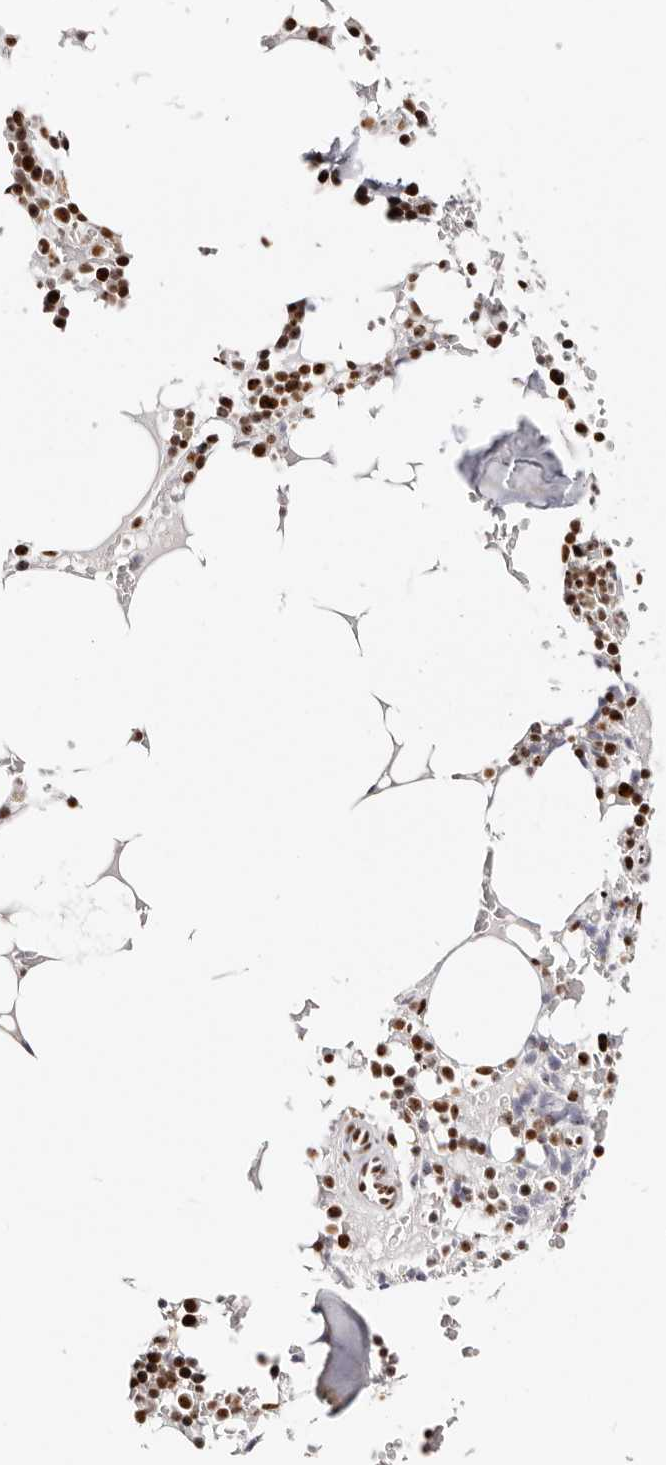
{"staining": {"intensity": "strong", "quantity": "25%-75%", "location": "nuclear"}, "tissue": "bone marrow", "cell_type": "Hematopoietic cells", "image_type": "normal", "snomed": [{"axis": "morphology", "description": "Normal tissue, NOS"}, {"axis": "topography", "description": "Bone marrow"}], "caption": "Immunohistochemical staining of benign human bone marrow demonstrates 25%-75% levels of strong nuclear protein expression in approximately 25%-75% of hematopoietic cells.", "gene": "IQGAP3", "patient": {"sex": "male", "age": 58}}